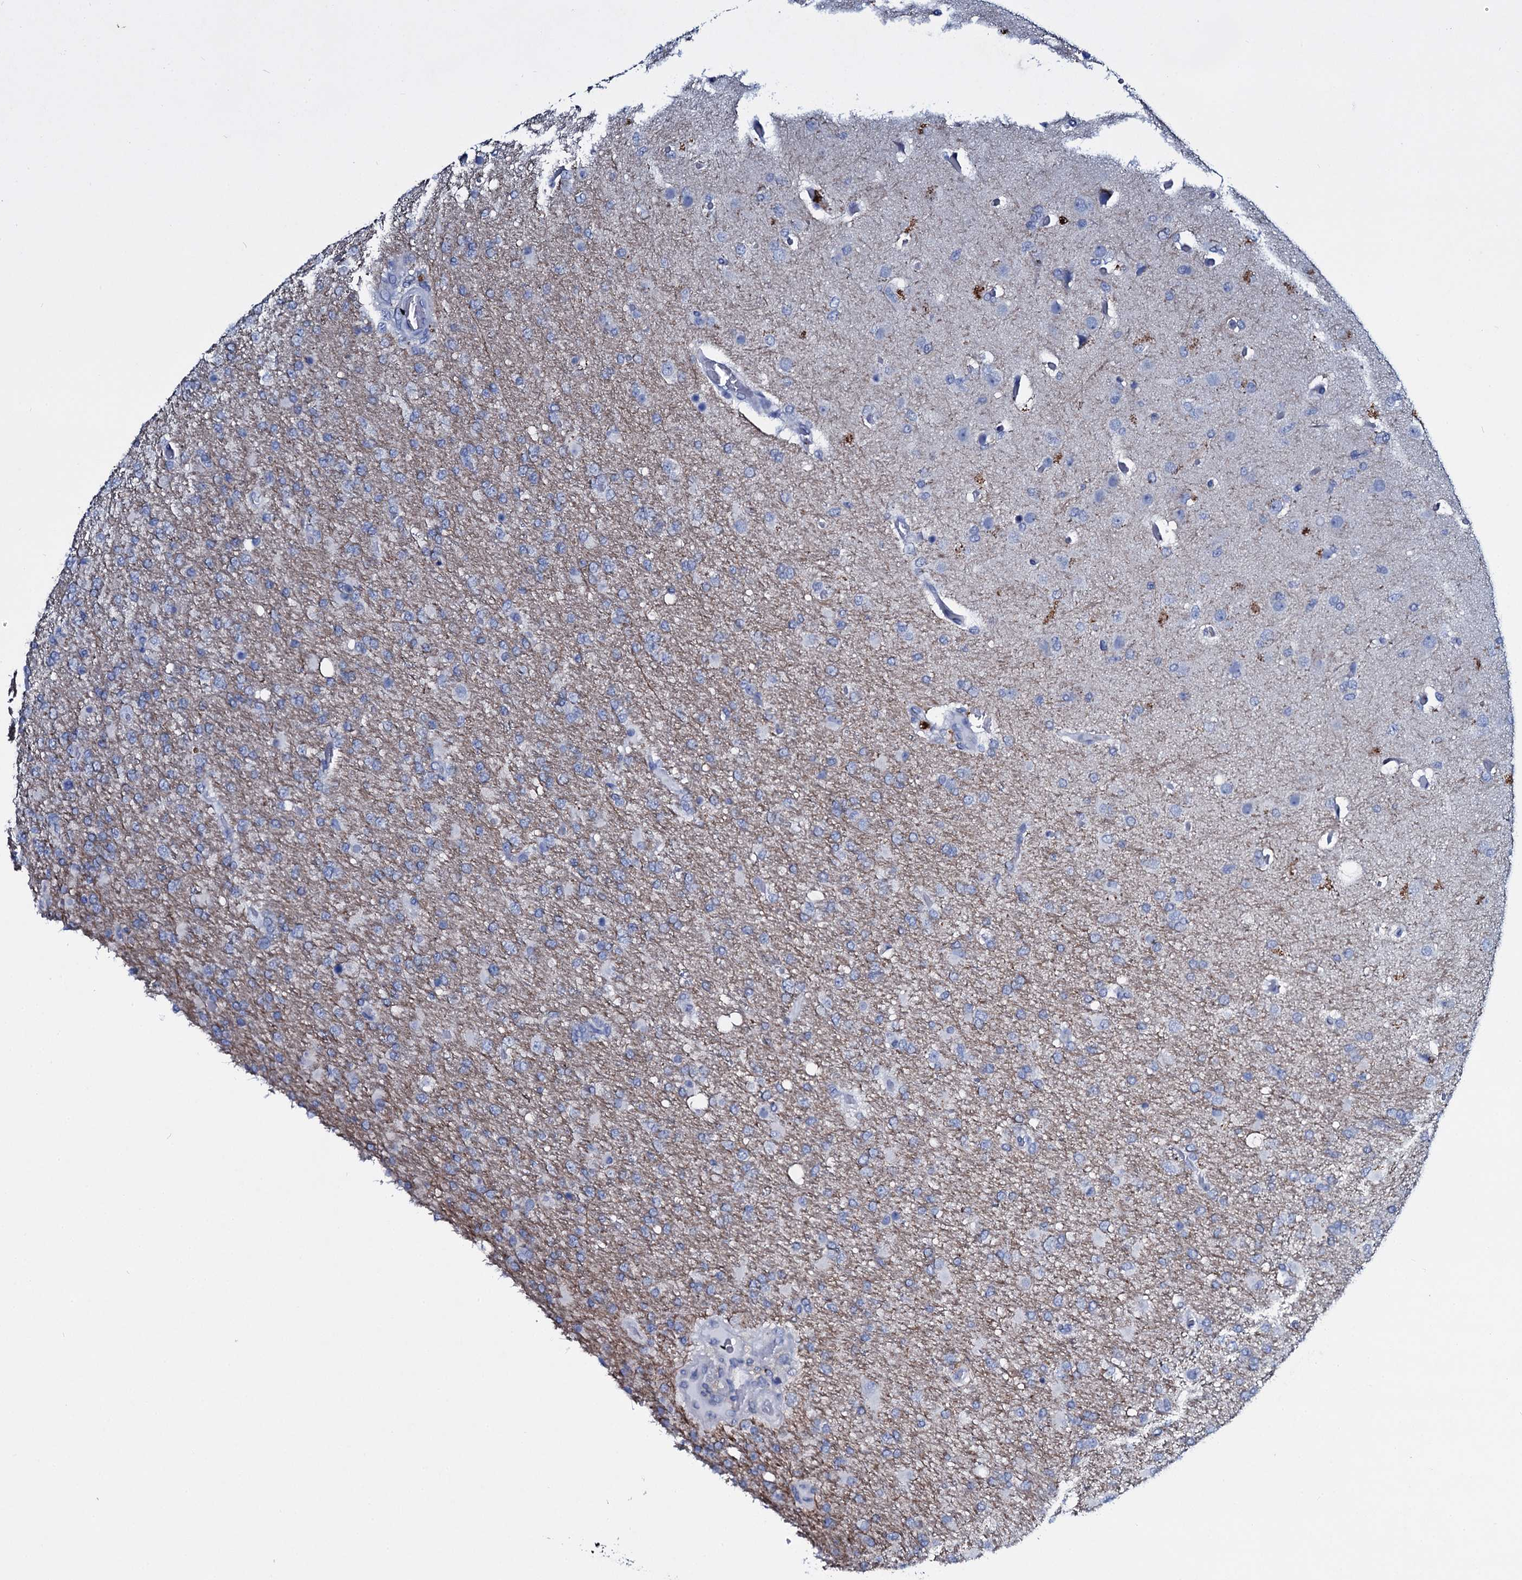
{"staining": {"intensity": "negative", "quantity": "none", "location": "none"}, "tissue": "glioma", "cell_type": "Tumor cells", "image_type": "cancer", "snomed": [{"axis": "morphology", "description": "Glioma, malignant, High grade"}, {"axis": "topography", "description": "Brain"}], "caption": "Tumor cells show no significant protein positivity in malignant glioma (high-grade).", "gene": "TPGS2", "patient": {"sex": "female", "age": 74}}